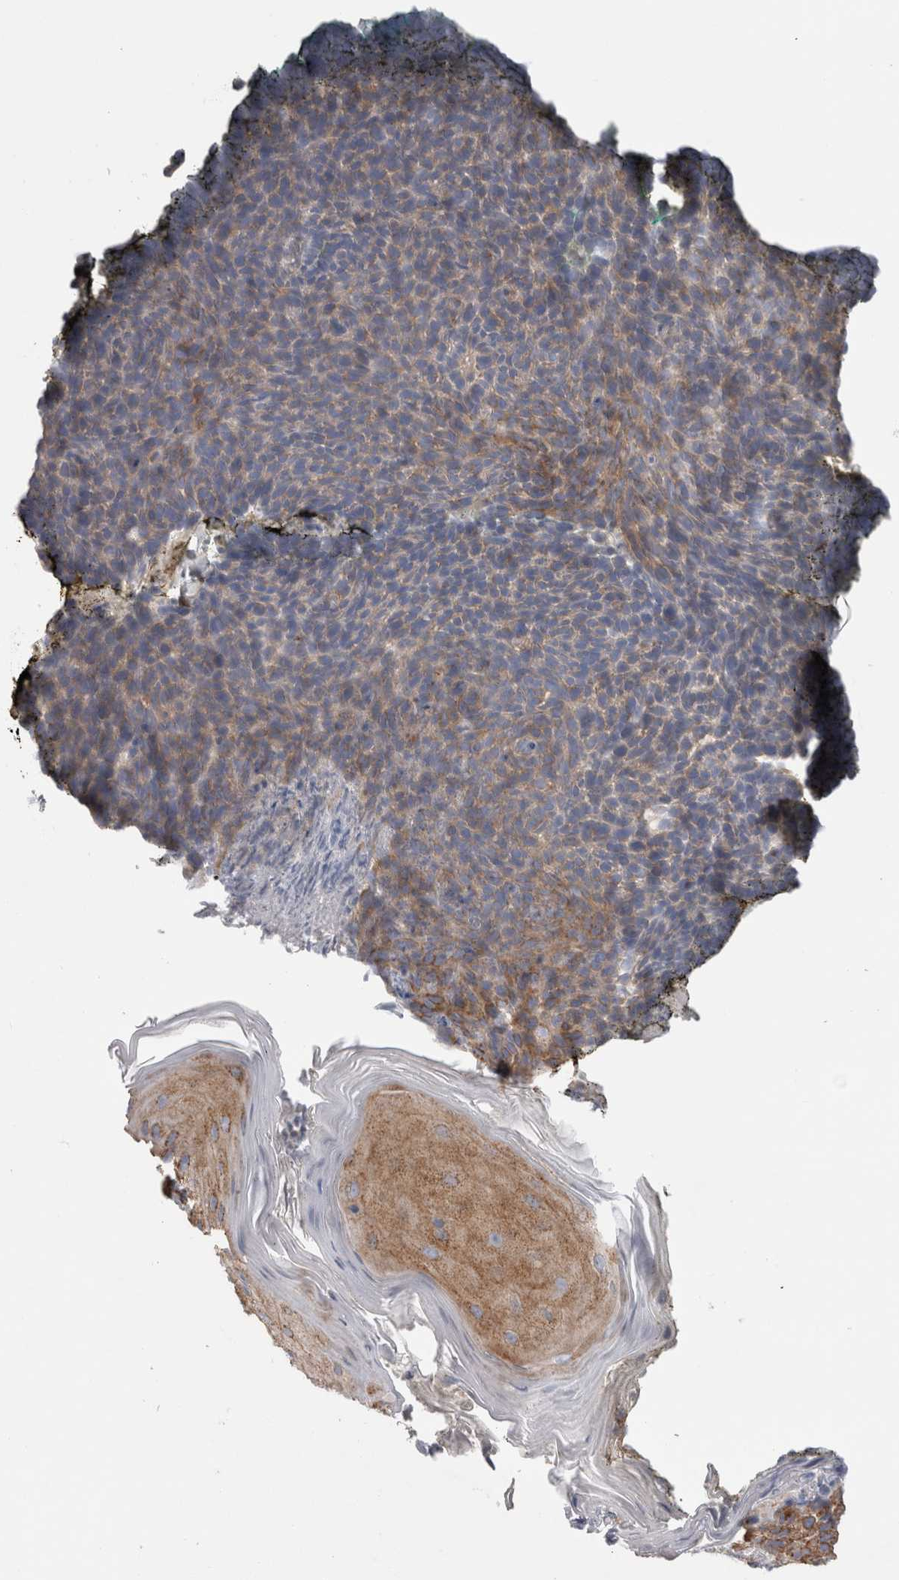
{"staining": {"intensity": "moderate", "quantity": ">75%", "location": "cytoplasmic/membranous"}, "tissue": "skin cancer", "cell_type": "Tumor cells", "image_type": "cancer", "snomed": [{"axis": "morphology", "description": "Basal cell carcinoma"}, {"axis": "topography", "description": "Skin"}], "caption": "Tumor cells reveal medium levels of moderate cytoplasmic/membranous staining in about >75% of cells in human skin basal cell carcinoma.", "gene": "ATXN3", "patient": {"sex": "male", "age": 61}}